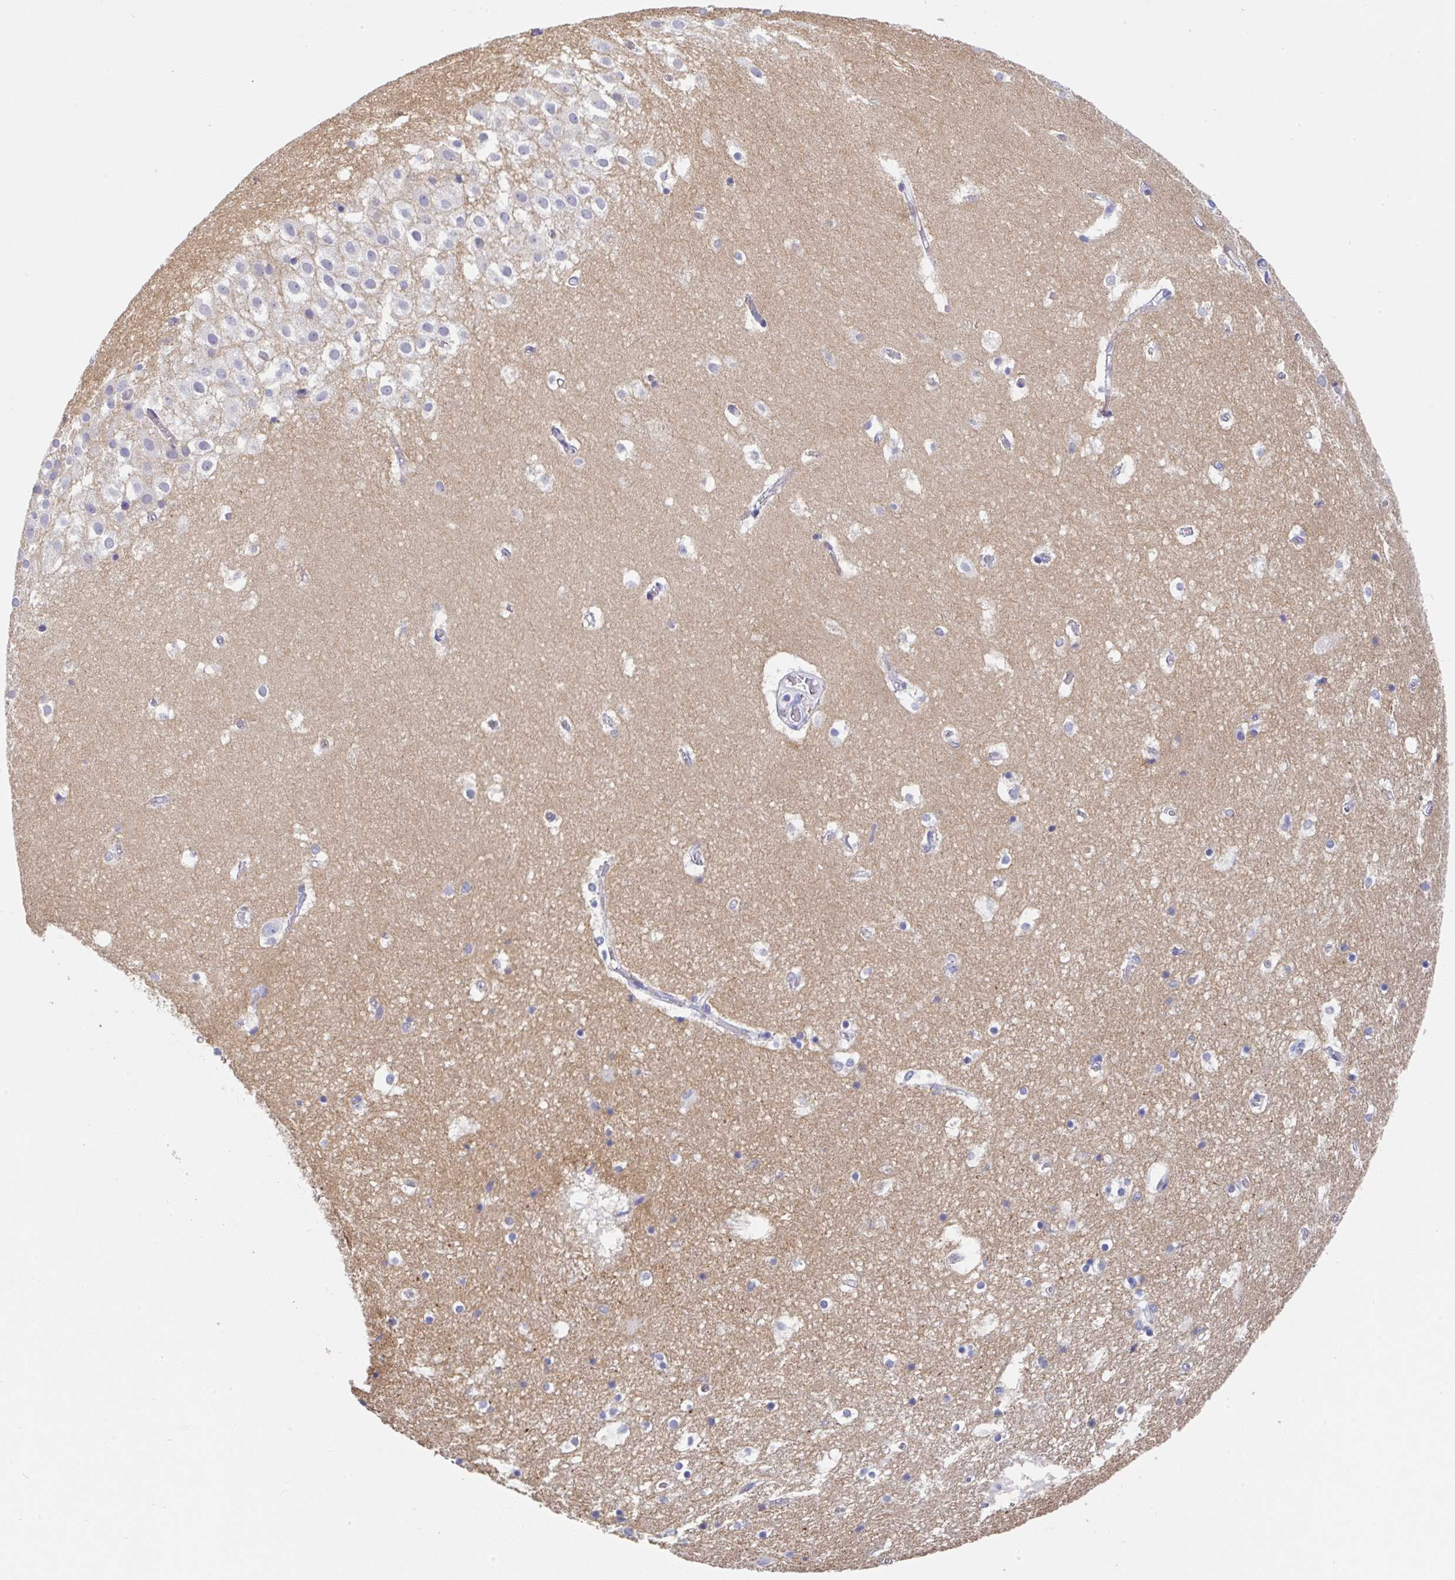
{"staining": {"intensity": "negative", "quantity": "none", "location": "none"}, "tissue": "hippocampus", "cell_type": "Glial cells", "image_type": "normal", "snomed": [{"axis": "morphology", "description": "Normal tissue, NOS"}, {"axis": "topography", "description": "Hippocampus"}], "caption": "The photomicrograph reveals no significant staining in glial cells of hippocampus.", "gene": "TNFRSF8", "patient": {"sex": "female", "age": 52}}